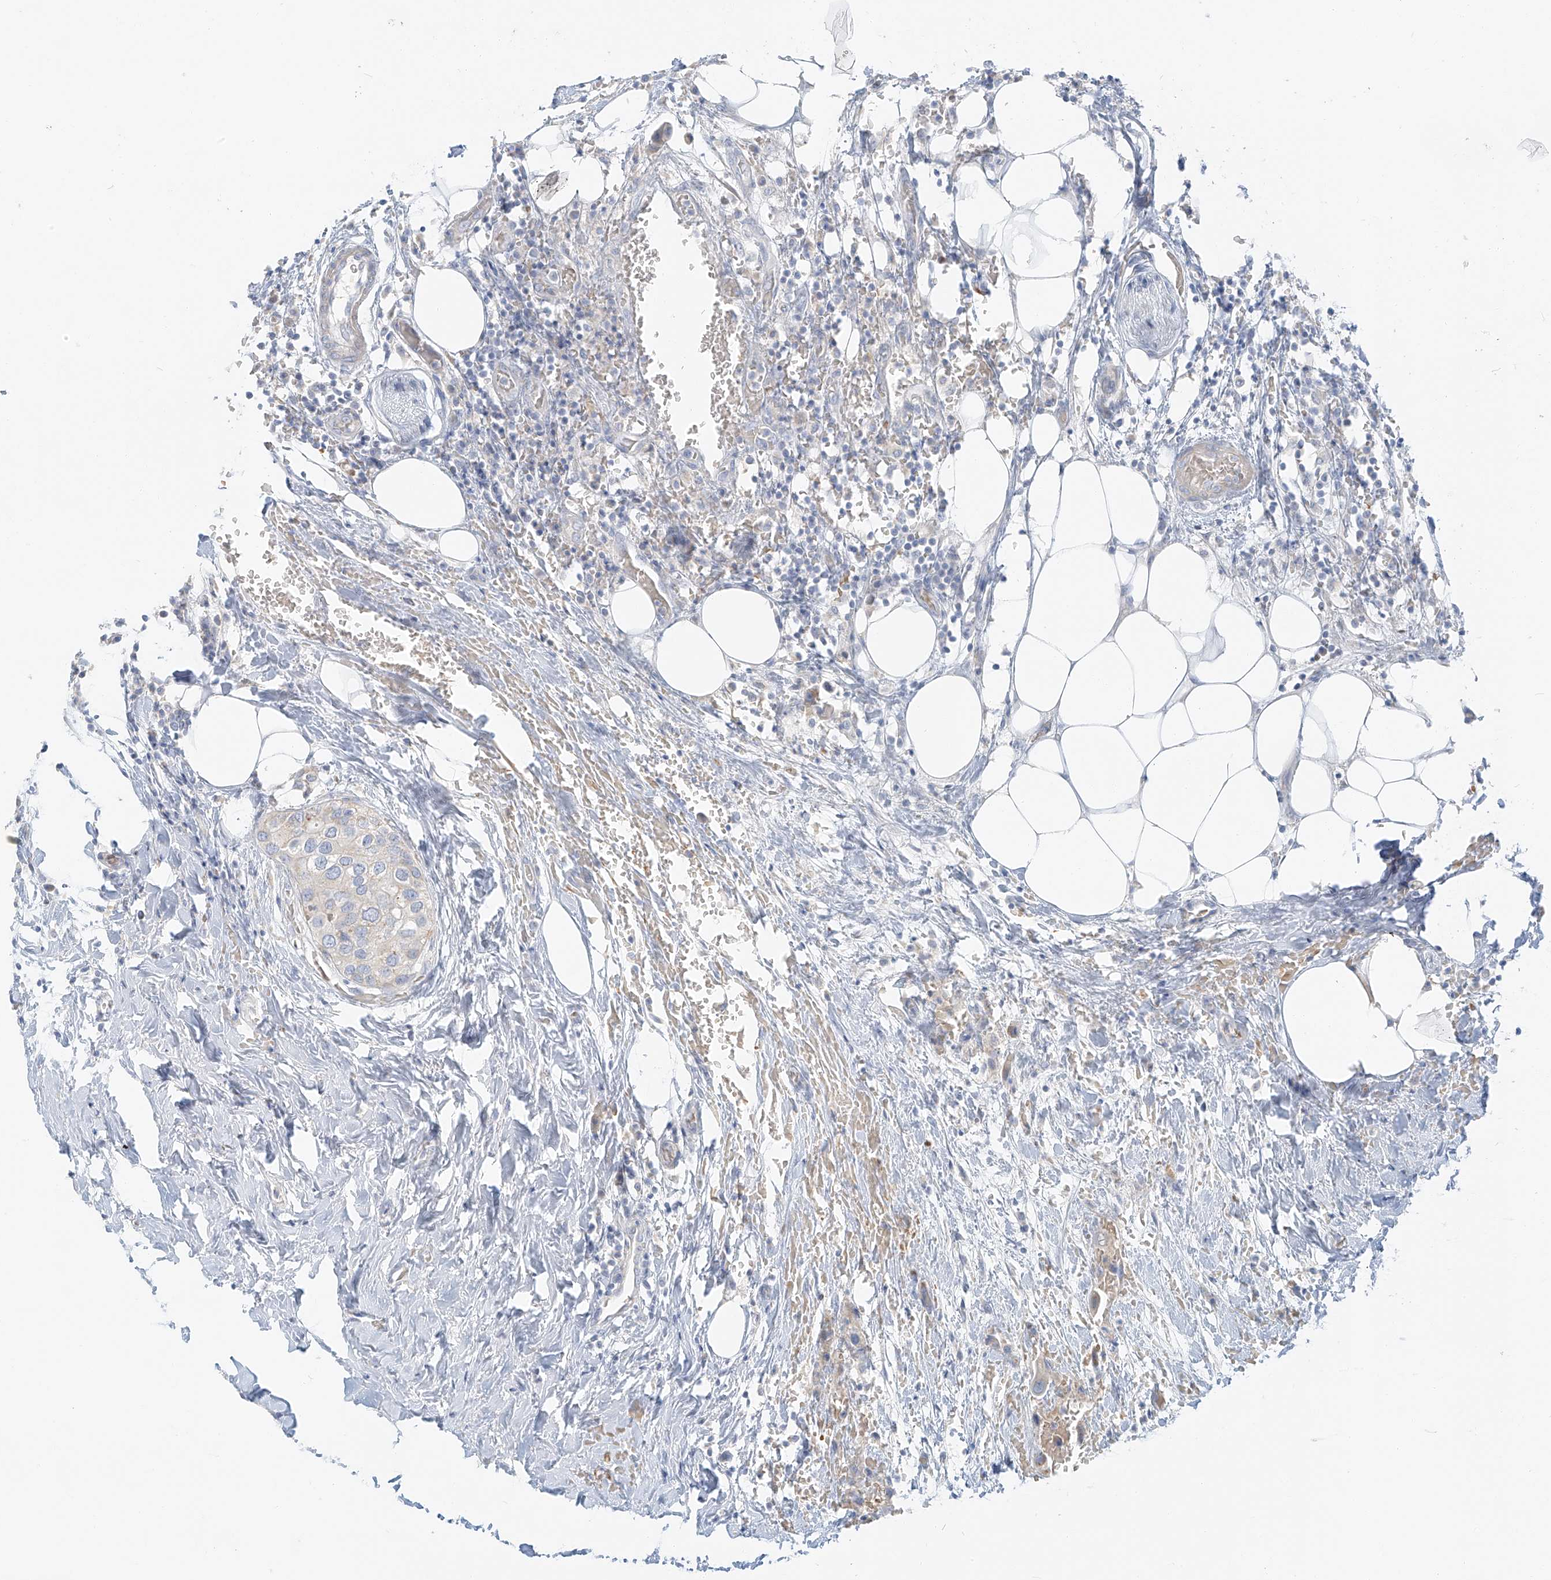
{"staining": {"intensity": "negative", "quantity": "none", "location": "none"}, "tissue": "urothelial cancer", "cell_type": "Tumor cells", "image_type": "cancer", "snomed": [{"axis": "morphology", "description": "Urothelial carcinoma, High grade"}, {"axis": "topography", "description": "Urinary bladder"}], "caption": "Immunohistochemical staining of urothelial carcinoma (high-grade) demonstrates no significant staining in tumor cells.", "gene": "PGC", "patient": {"sex": "male", "age": 64}}